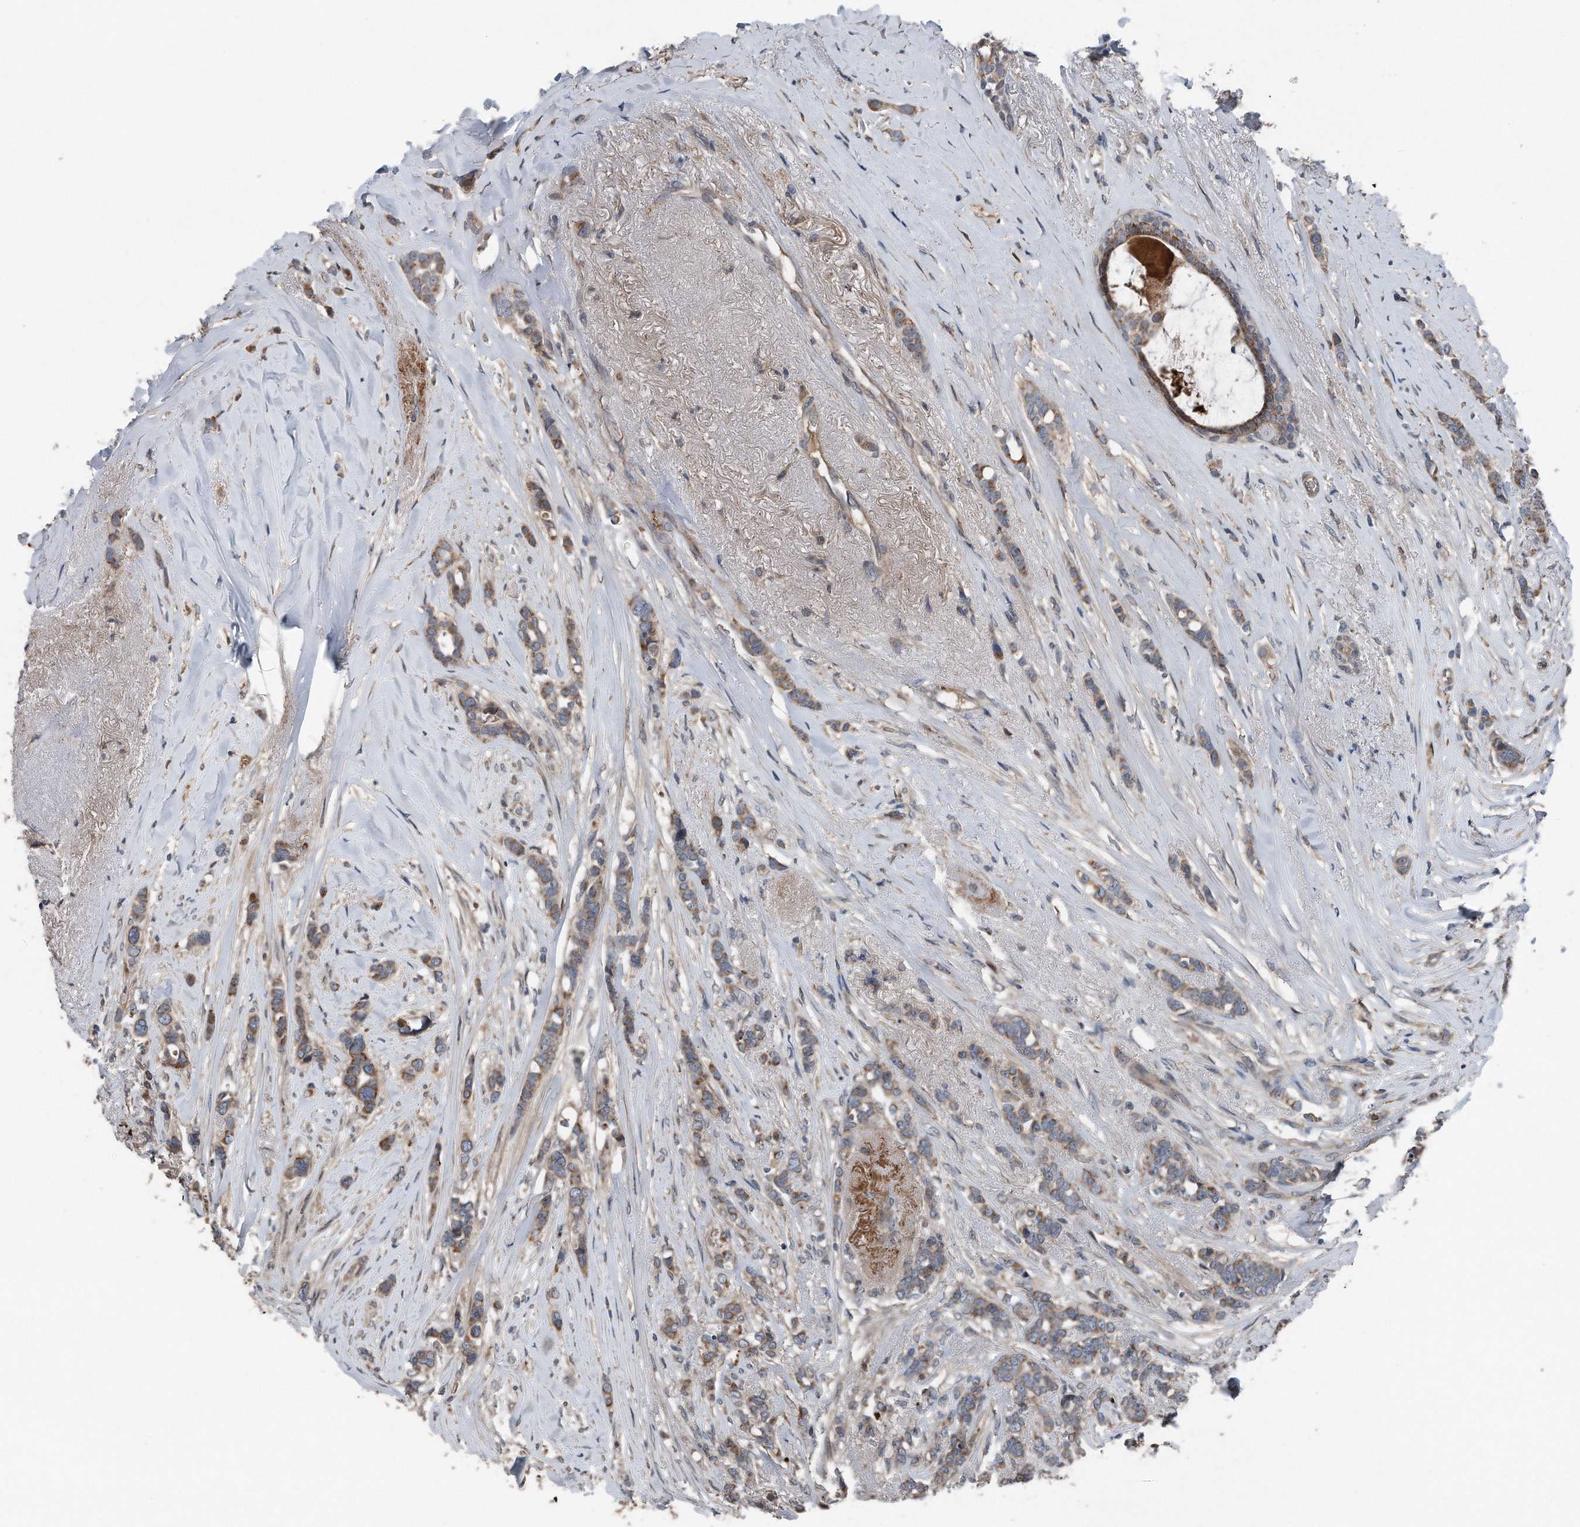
{"staining": {"intensity": "moderate", "quantity": ">75%", "location": "cytoplasmic/membranous"}, "tissue": "breast cancer", "cell_type": "Tumor cells", "image_type": "cancer", "snomed": [{"axis": "morphology", "description": "Lobular carcinoma"}, {"axis": "topography", "description": "Breast"}], "caption": "A brown stain labels moderate cytoplasmic/membranous expression of a protein in human lobular carcinoma (breast) tumor cells.", "gene": "DST", "patient": {"sex": "female", "age": 51}}